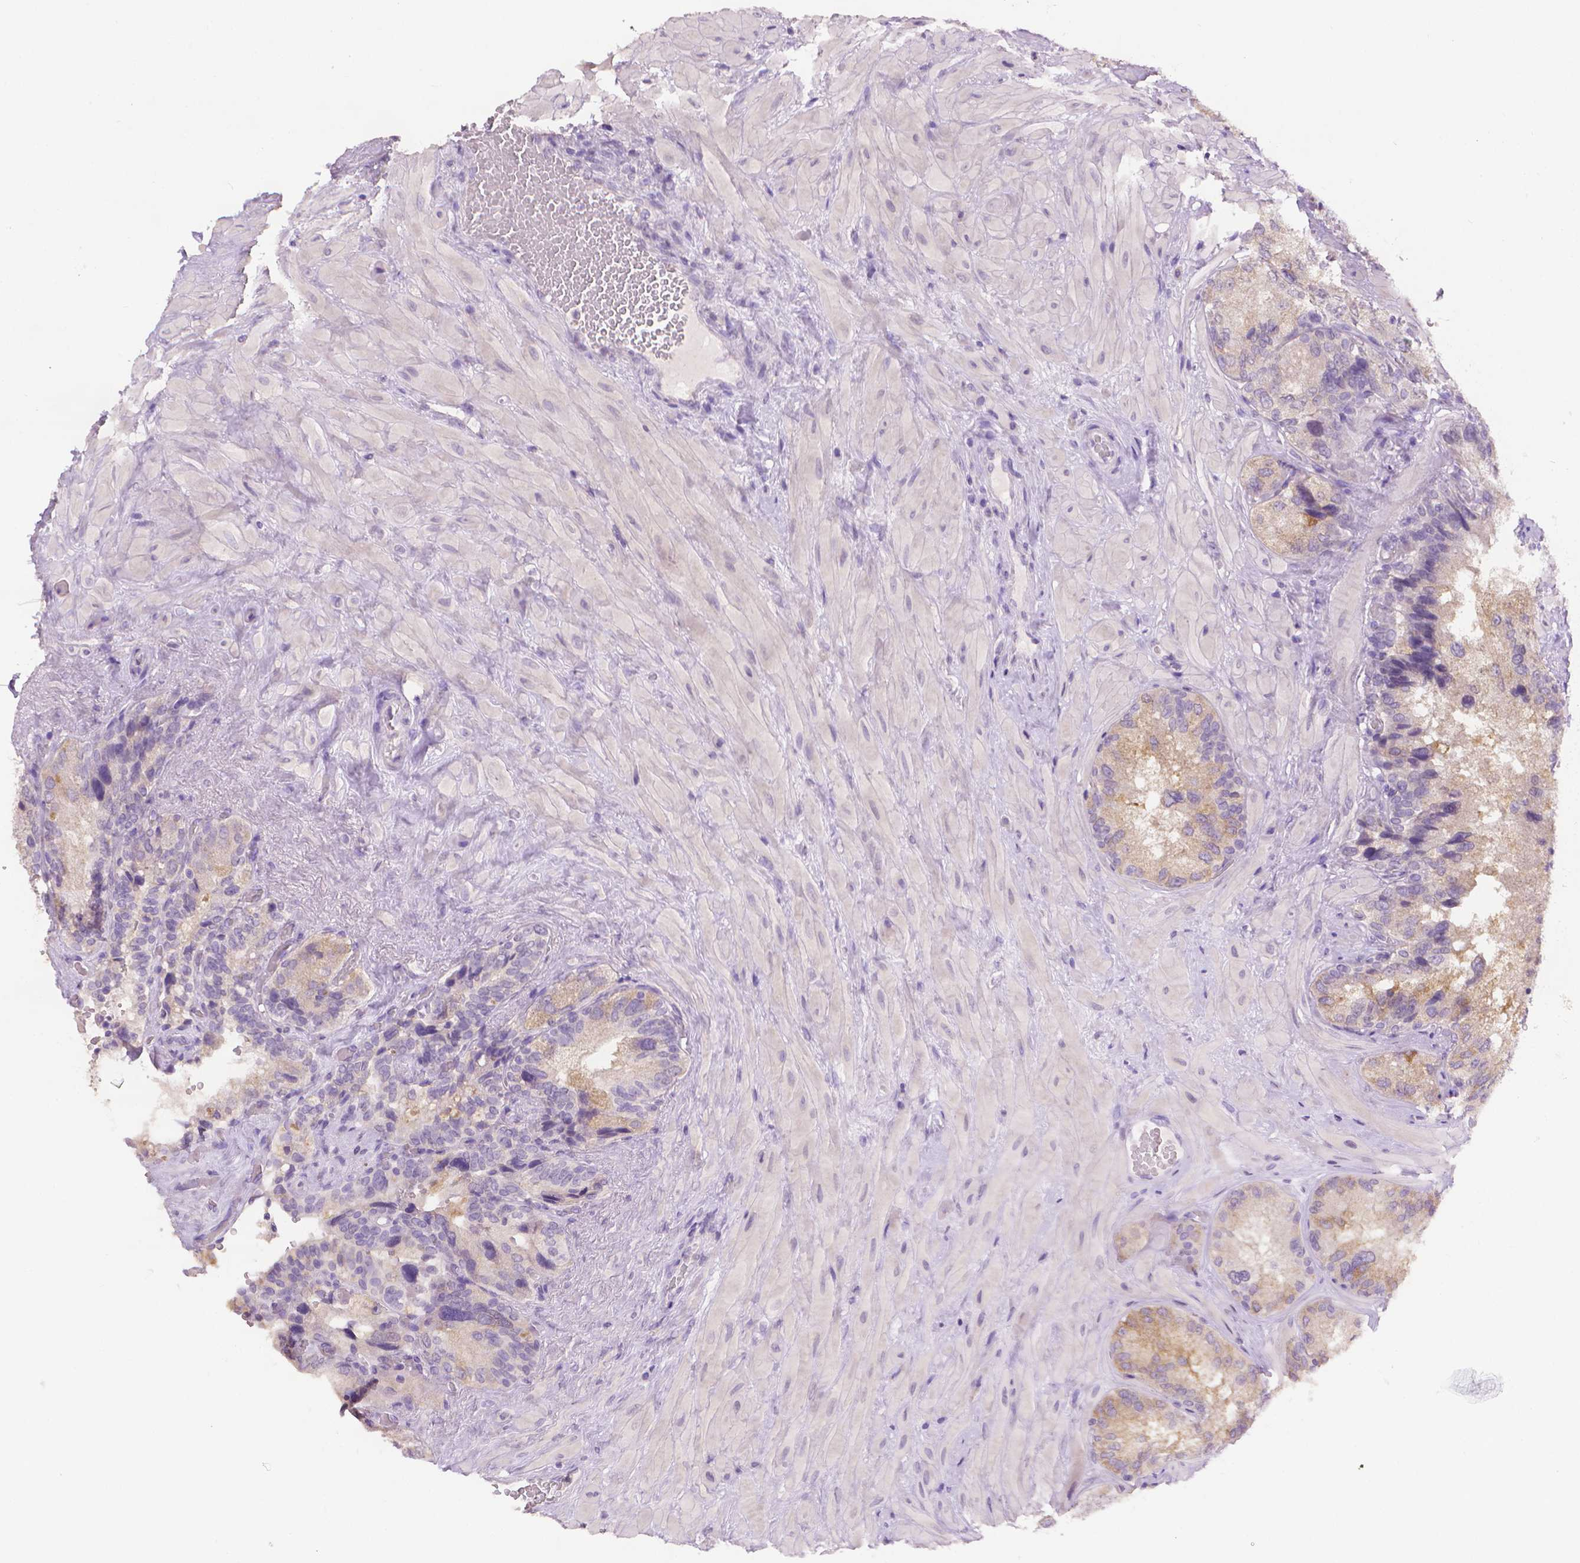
{"staining": {"intensity": "moderate", "quantity": "<25%", "location": "cytoplasmic/membranous"}, "tissue": "seminal vesicle", "cell_type": "Glandular cells", "image_type": "normal", "snomed": [{"axis": "morphology", "description": "Normal tissue, NOS"}, {"axis": "topography", "description": "Seminal veicle"}], "caption": "Protein expression analysis of normal human seminal vesicle reveals moderate cytoplasmic/membranous expression in about <25% of glandular cells.", "gene": "FASN", "patient": {"sex": "male", "age": 69}}